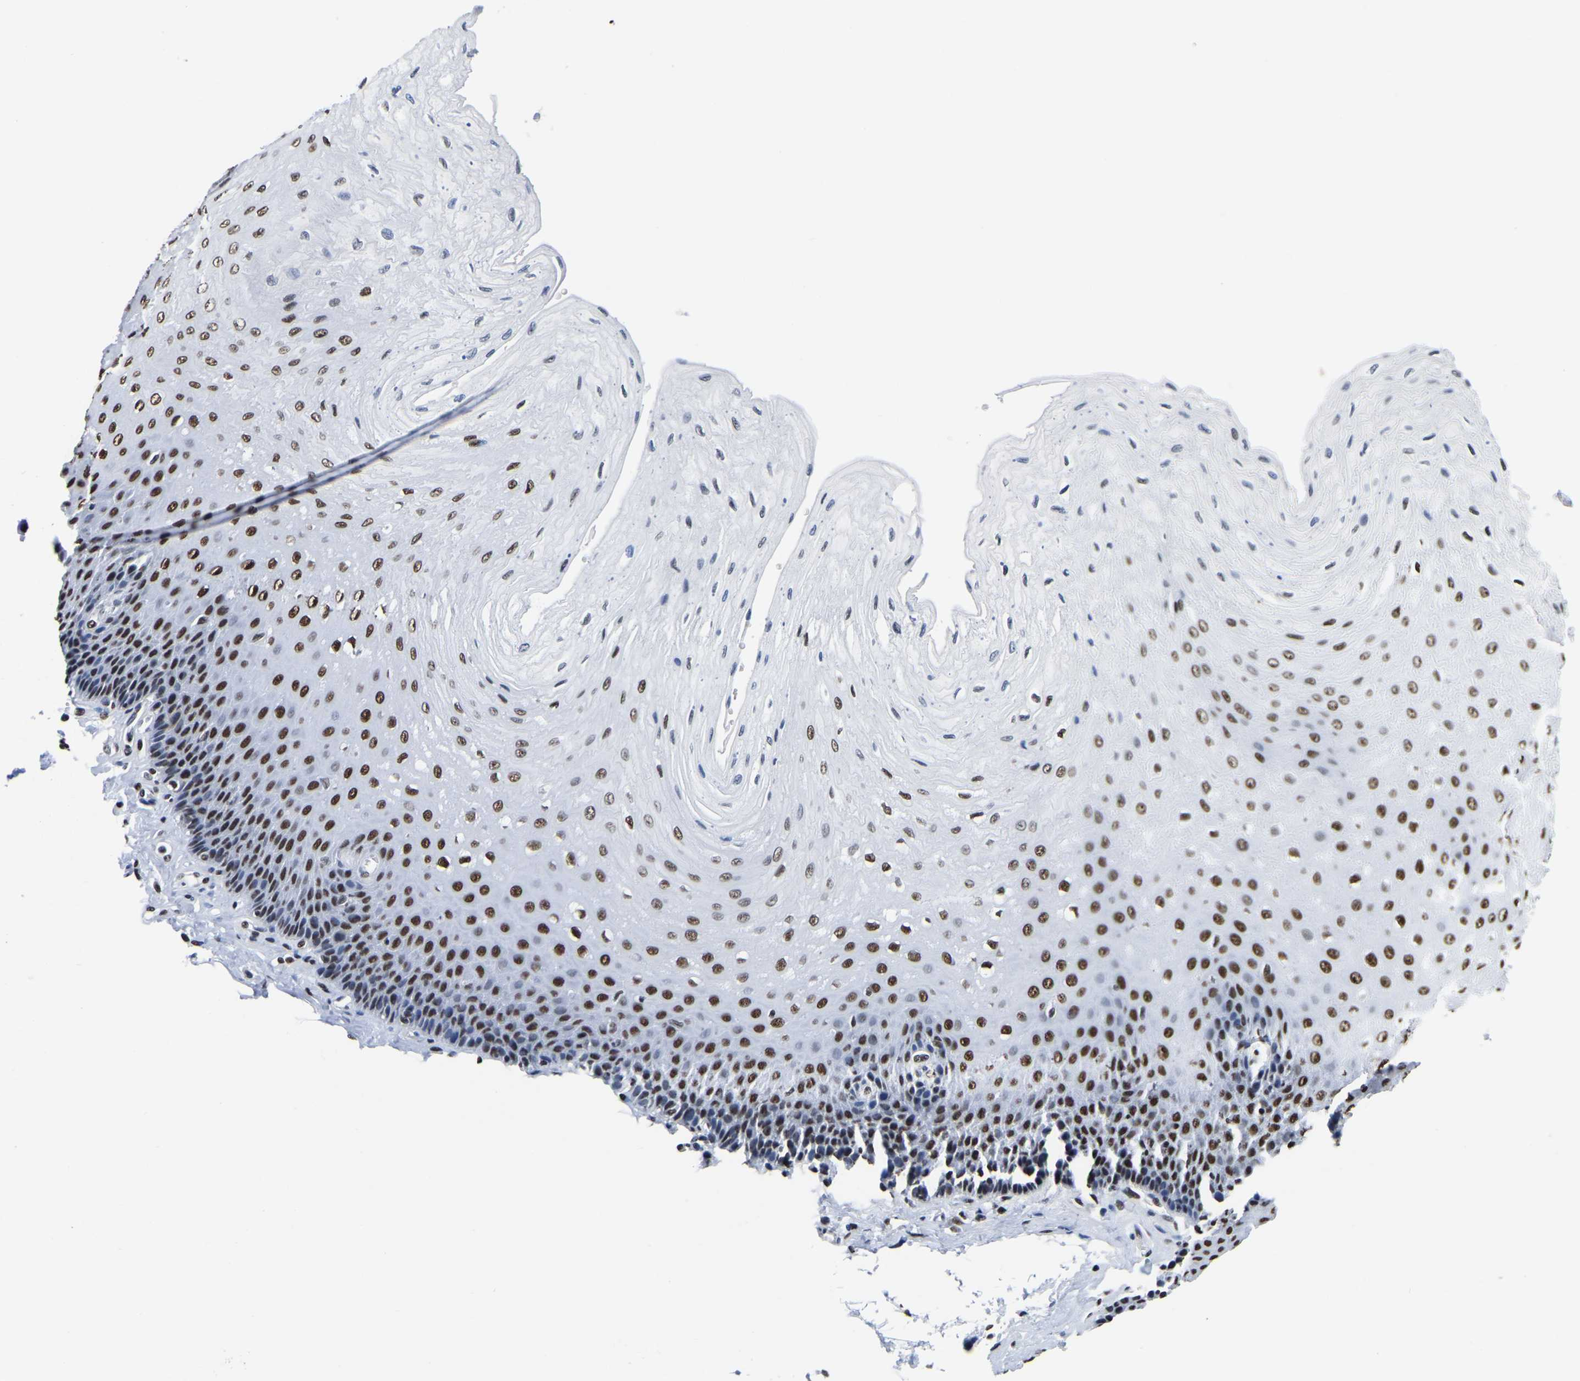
{"staining": {"intensity": "strong", "quantity": ">75%", "location": "nuclear"}, "tissue": "esophagus", "cell_type": "Squamous epithelial cells", "image_type": "normal", "snomed": [{"axis": "morphology", "description": "Normal tissue, NOS"}, {"axis": "topography", "description": "Esophagus"}], "caption": "Protein staining exhibits strong nuclear staining in about >75% of squamous epithelial cells in normal esophagus. Nuclei are stained in blue.", "gene": "UBA1", "patient": {"sex": "female", "age": 72}}